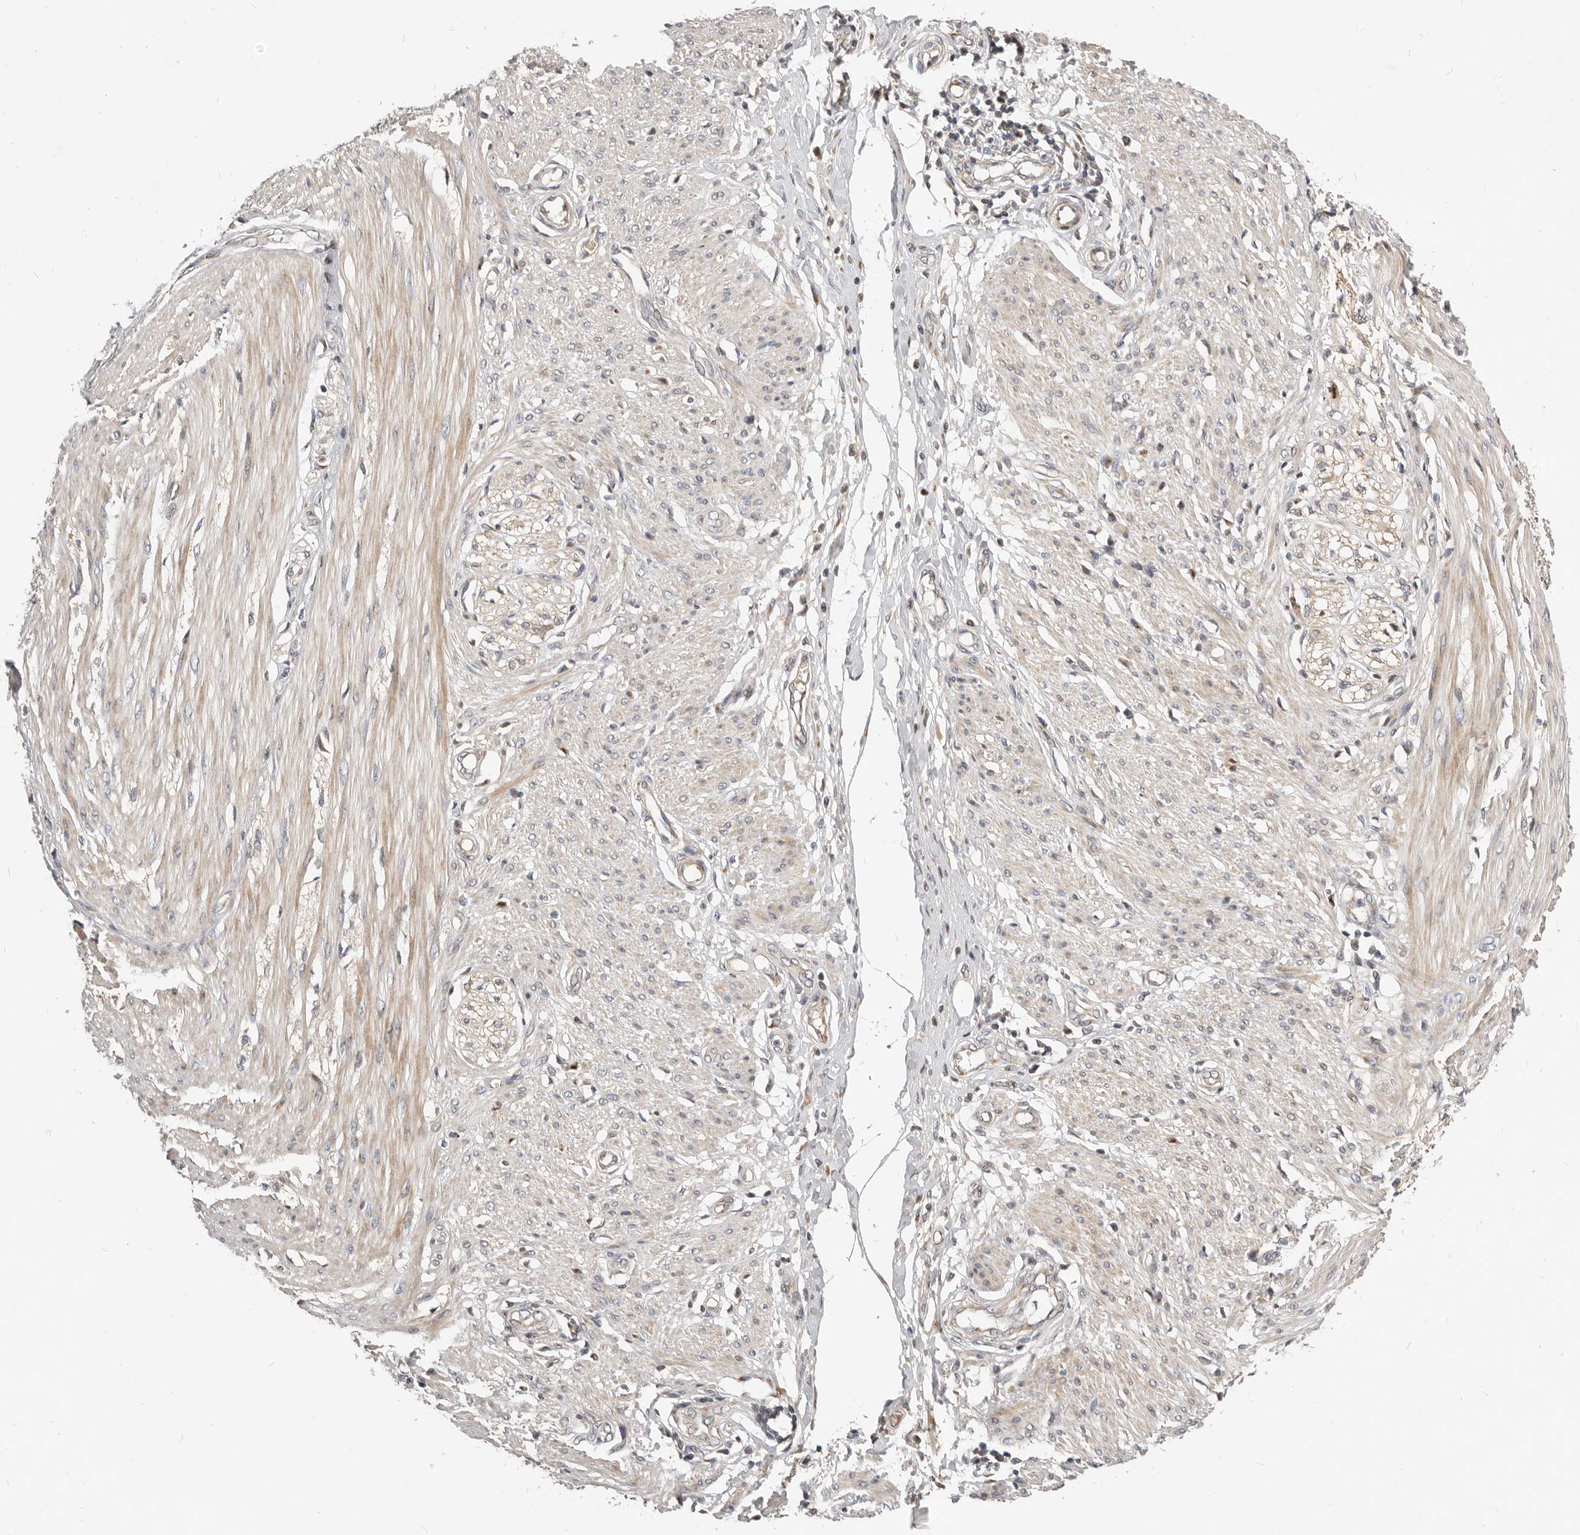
{"staining": {"intensity": "weak", "quantity": ">75%", "location": "cytoplasmic/membranous"}, "tissue": "smooth muscle", "cell_type": "Smooth muscle cells", "image_type": "normal", "snomed": [{"axis": "morphology", "description": "Normal tissue, NOS"}, {"axis": "morphology", "description": "Adenocarcinoma, NOS"}, {"axis": "topography", "description": "Colon"}, {"axis": "topography", "description": "Peripheral nerve tissue"}], "caption": "Immunohistochemistry of benign smooth muscle reveals low levels of weak cytoplasmic/membranous staining in about >75% of smooth muscle cells. Ihc stains the protein of interest in brown and the nuclei are stained blue.", "gene": "NPY4R2", "patient": {"sex": "male", "age": 14}}